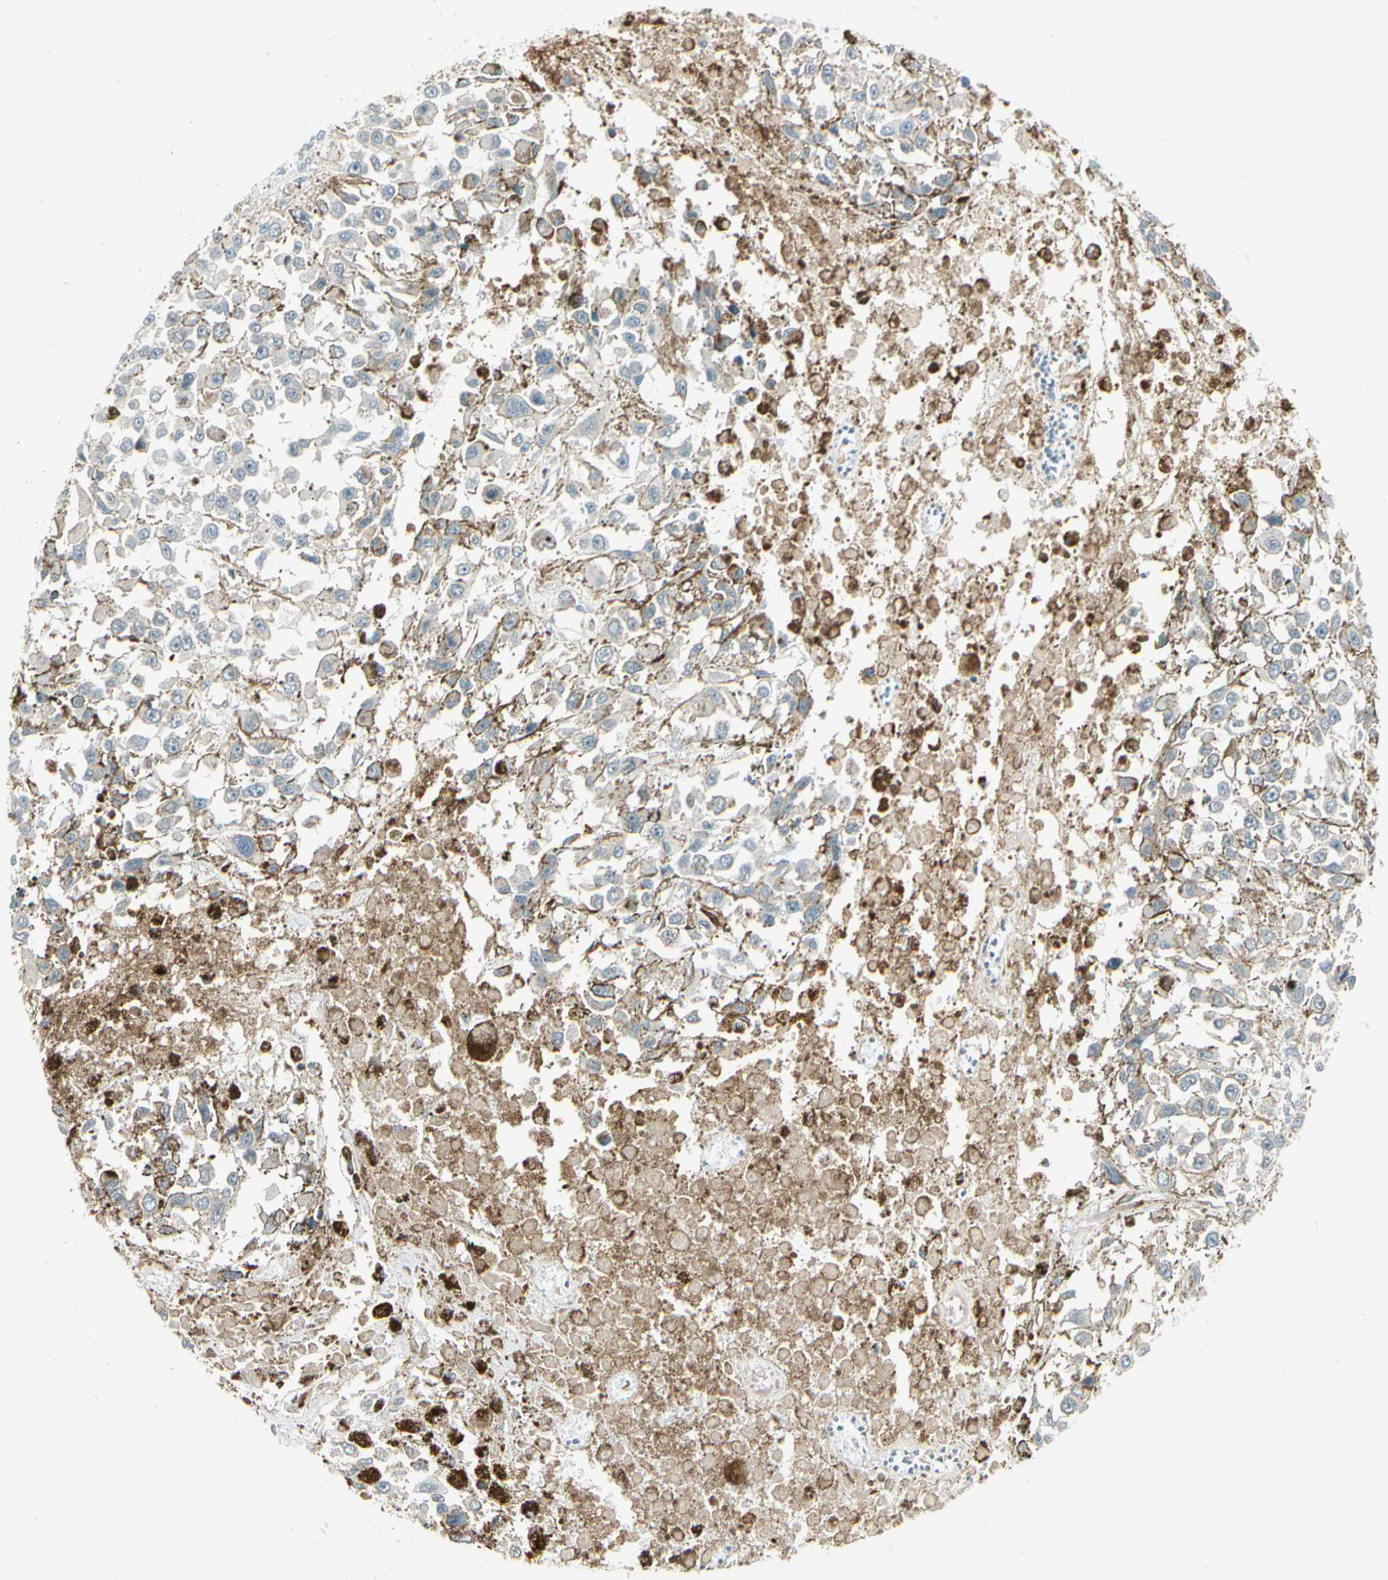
{"staining": {"intensity": "negative", "quantity": "none", "location": "none"}, "tissue": "melanoma", "cell_type": "Tumor cells", "image_type": "cancer", "snomed": [{"axis": "morphology", "description": "Malignant melanoma, Metastatic site"}, {"axis": "topography", "description": "Lymph node"}], "caption": "The micrograph displays no staining of tumor cells in melanoma.", "gene": "TRIO", "patient": {"sex": "male", "age": 59}}